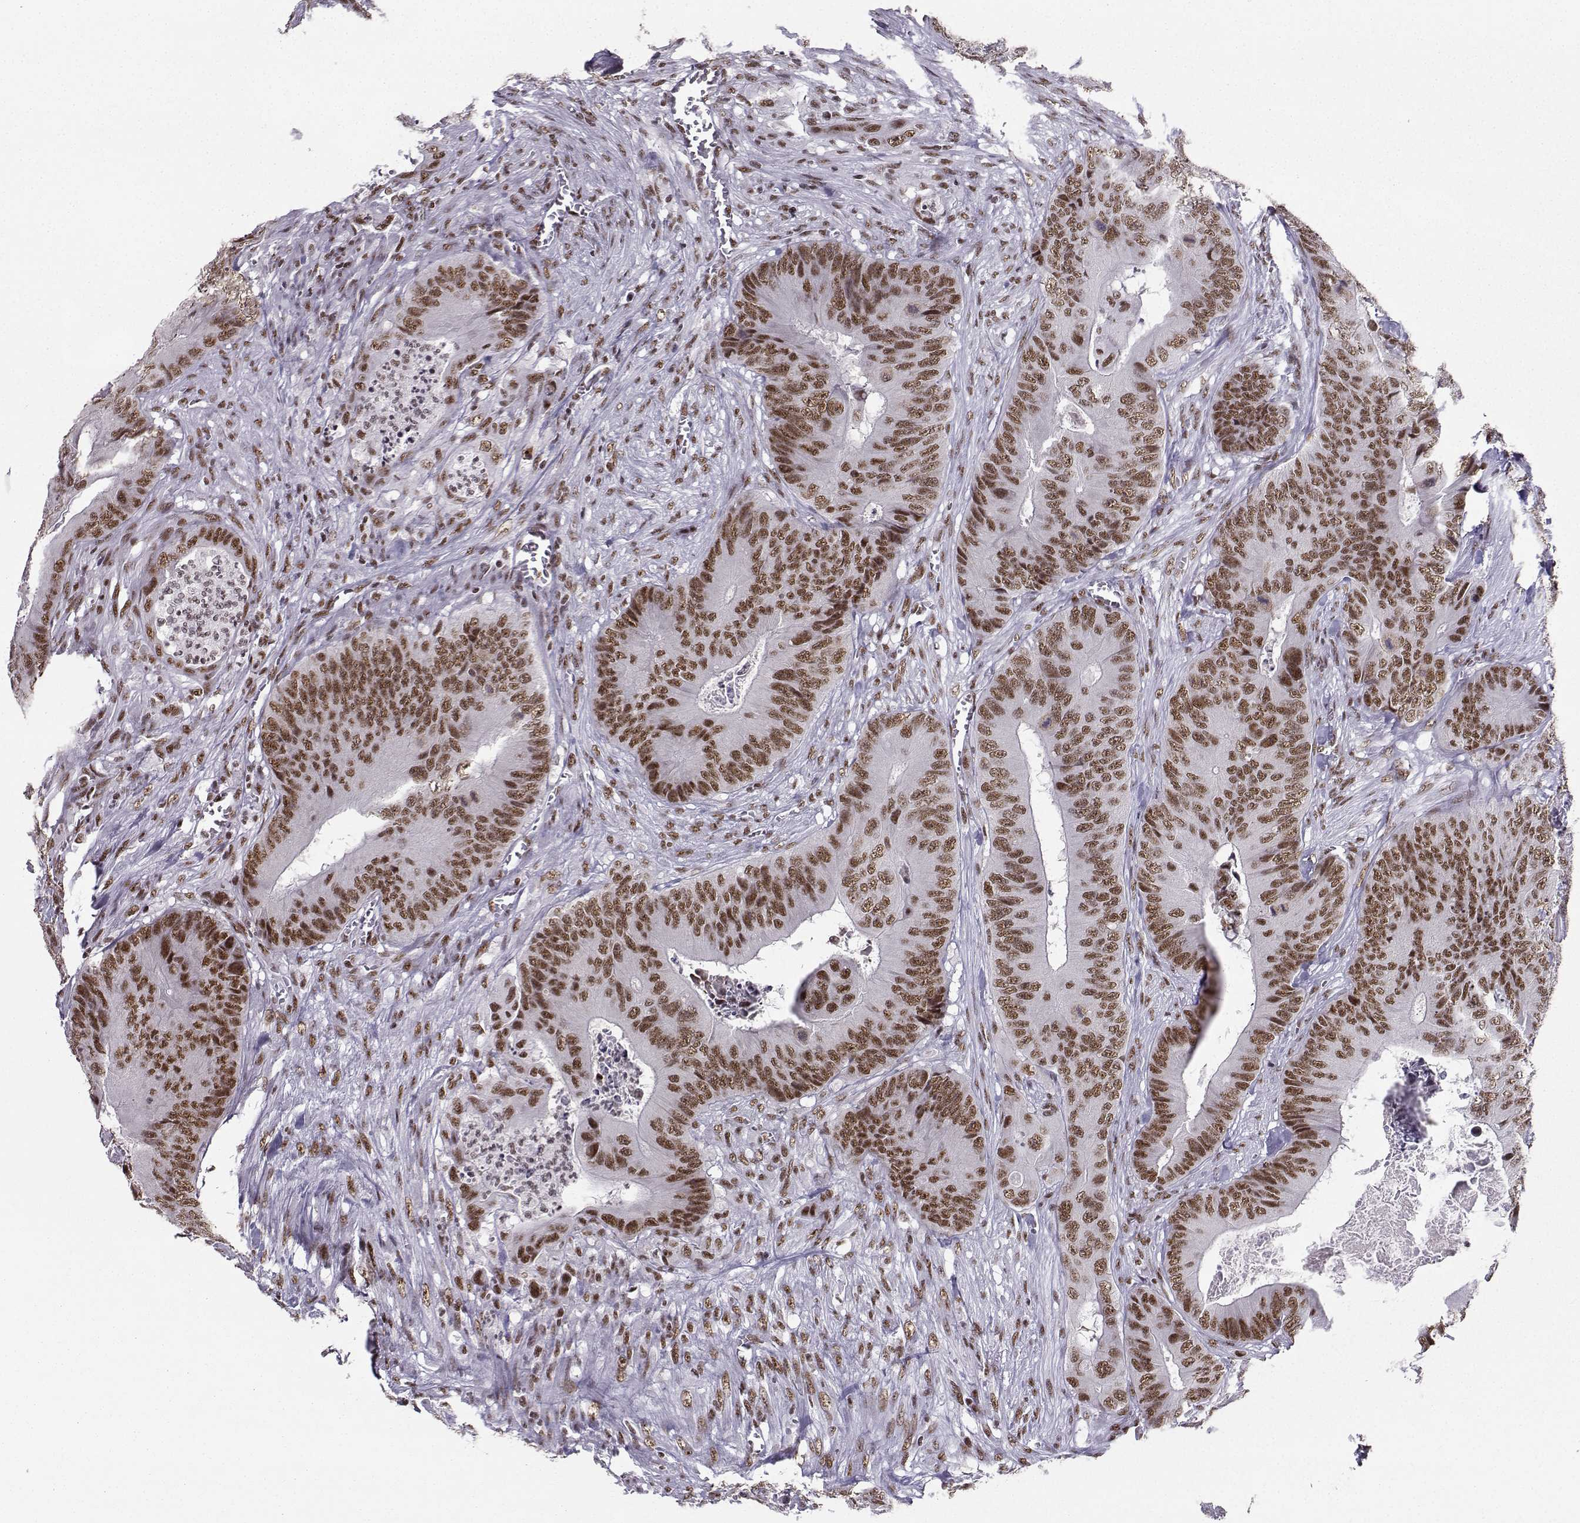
{"staining": {"intensity": "moderate", "quantity": ">75%", "location": "nuclear"}, "tissue": "colorectal cancer", "cell_type": "Tumor cells", "image_type": "cancer", "snomed": [{"axis": "morphology", "description": "Adenocarcinoma, NOS"}, {"axis": "topography", "description": "Colon"}], "caption": "The histopathology image displays immunohistochemical staining of adenocarcinoma (colorectal). There is moderate nuclear positivity is present in approximately >75% of tumor cells. (brown staining indicates protein expression, while blue staining denotes nuclei).", "gene": "SNRPB2", "patient": {"sex": "male", "age": 84}}